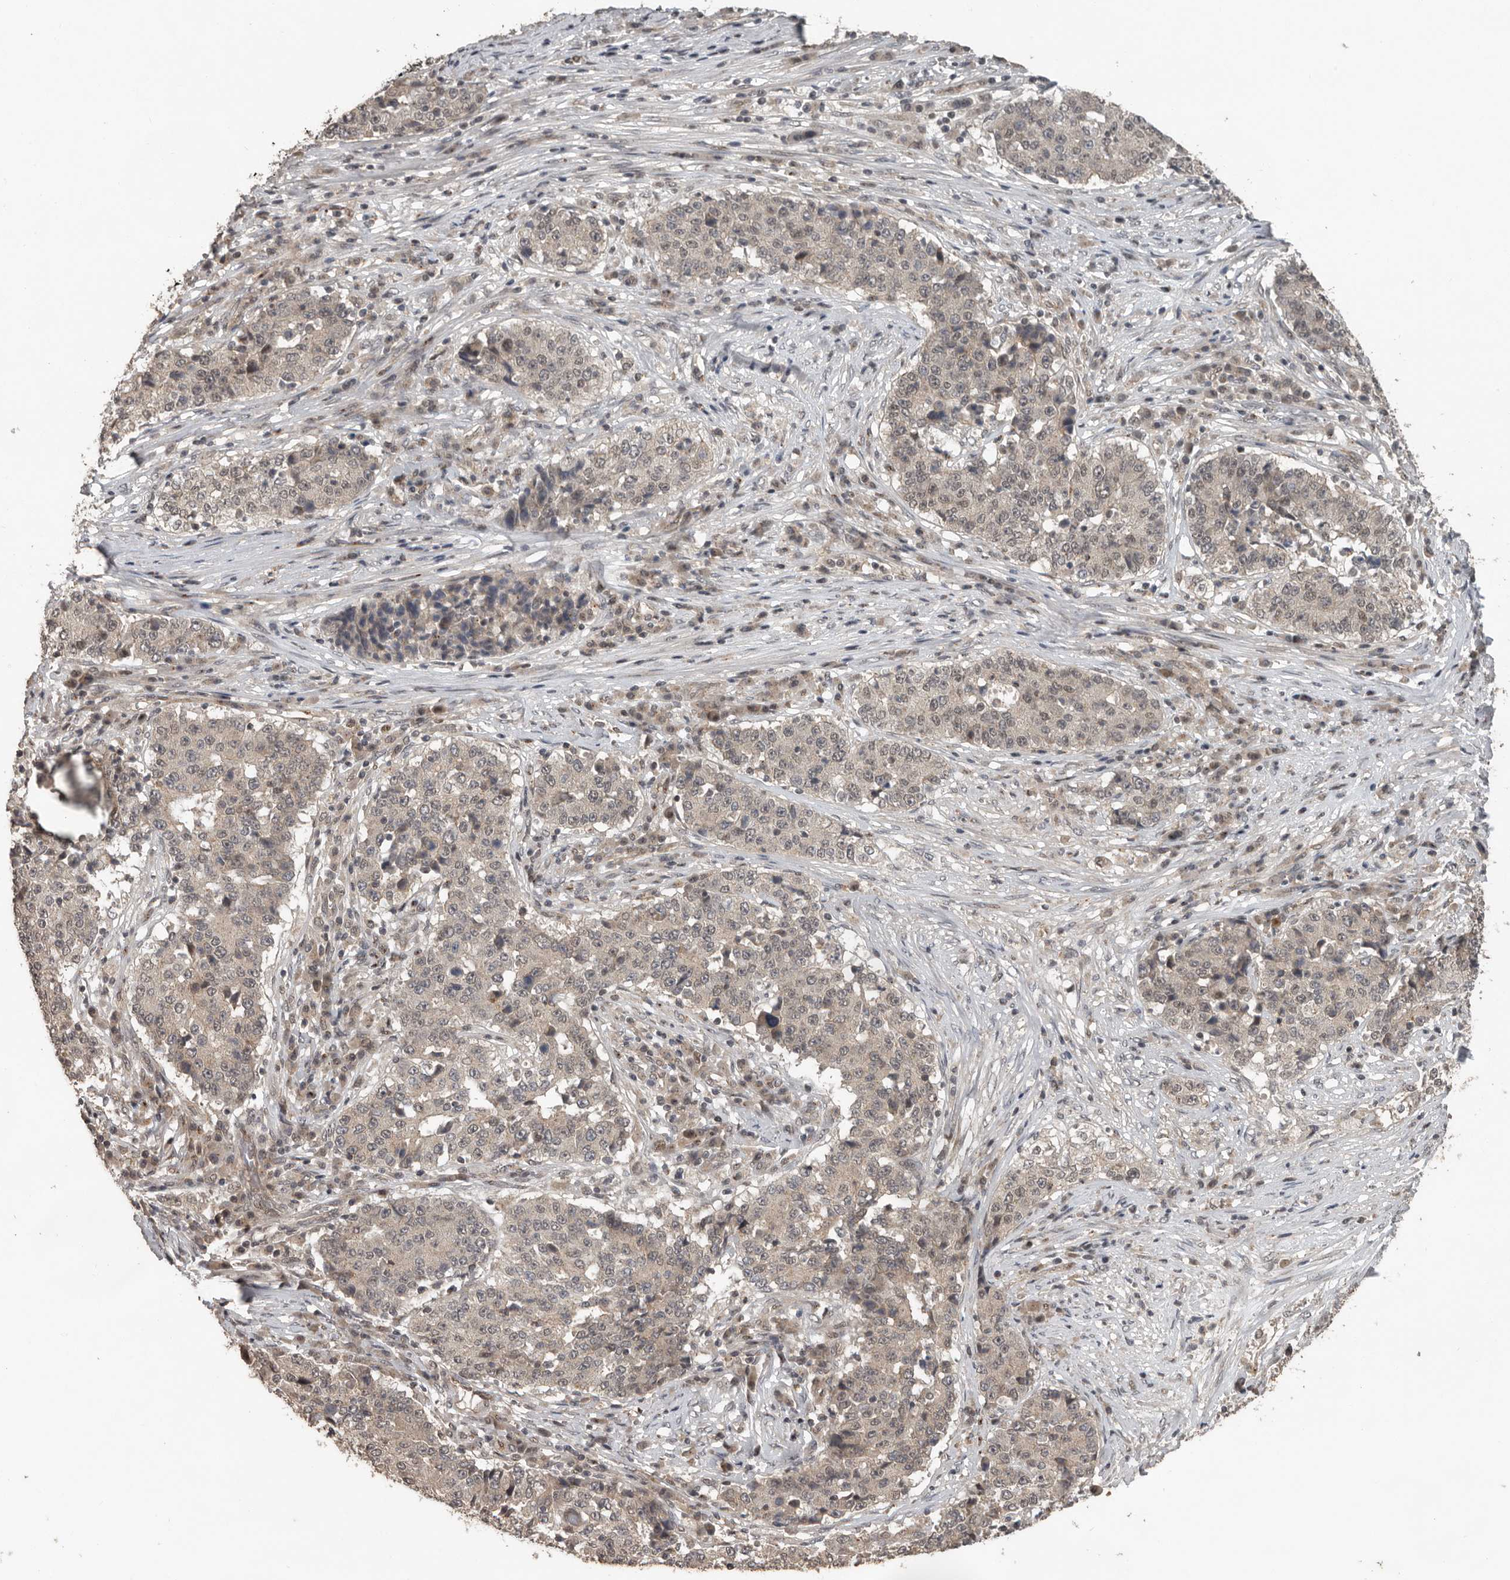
{"staining": {"intensity": "negative", "quantity": "none", "location": "none"}, "tissue": "stomach cancer", "cell_type": "Tumor cells", "image_type": "cancer", "snomed": [{"axis": "morphology", "description": "Adenocarcinoma, NOS"}, {"axis": "topography", "description": "Stomach"}], "caption": "An image of human stomach cancer is negative for staining in tumor cells. The staining is performed using DAB (3,3'-diaminobenzidine) brown chromogen with nuclei counter-stained in using hematoxylin.", "gene": "CEP350", "patient": {"sex": "male", "age": 59}}